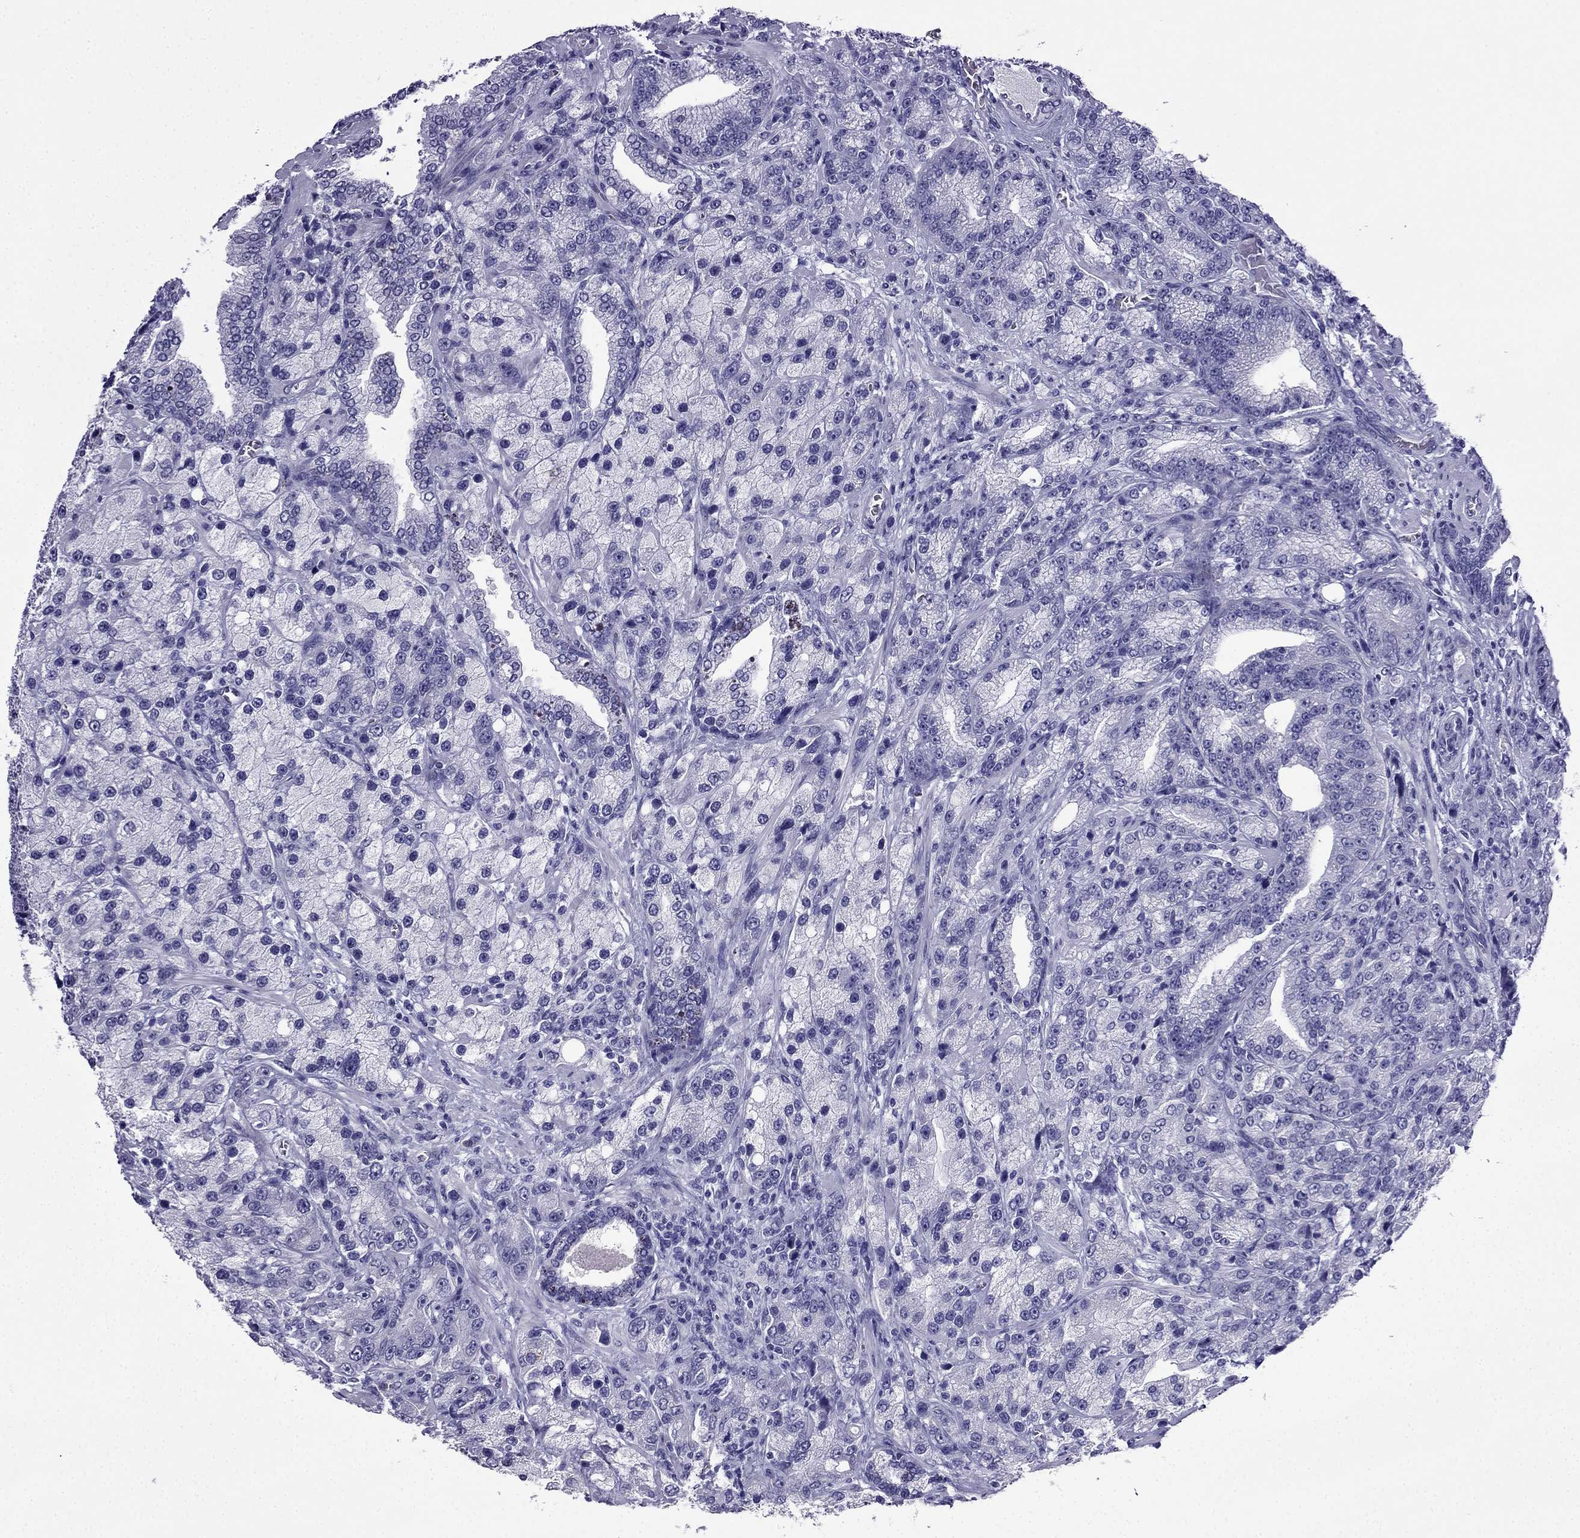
{"staining": {"intensity": "negative", "quantity": "none", "location": "none"}, "tissue": "prostate cancer", "cell_type": "Tumor cells", "image_type": "cancer", "snomed": [{"axis": "morphology", "description": "Adenocarcinoma, NOS"}, {"axis": "topography", "description": "Prostate"}], "caption": "Histopathology image shows no significant protein positivity in tumor cells of prostate cancer.", "gene": "CDHR4", "patient": {"sex": "male", "age": 63}}